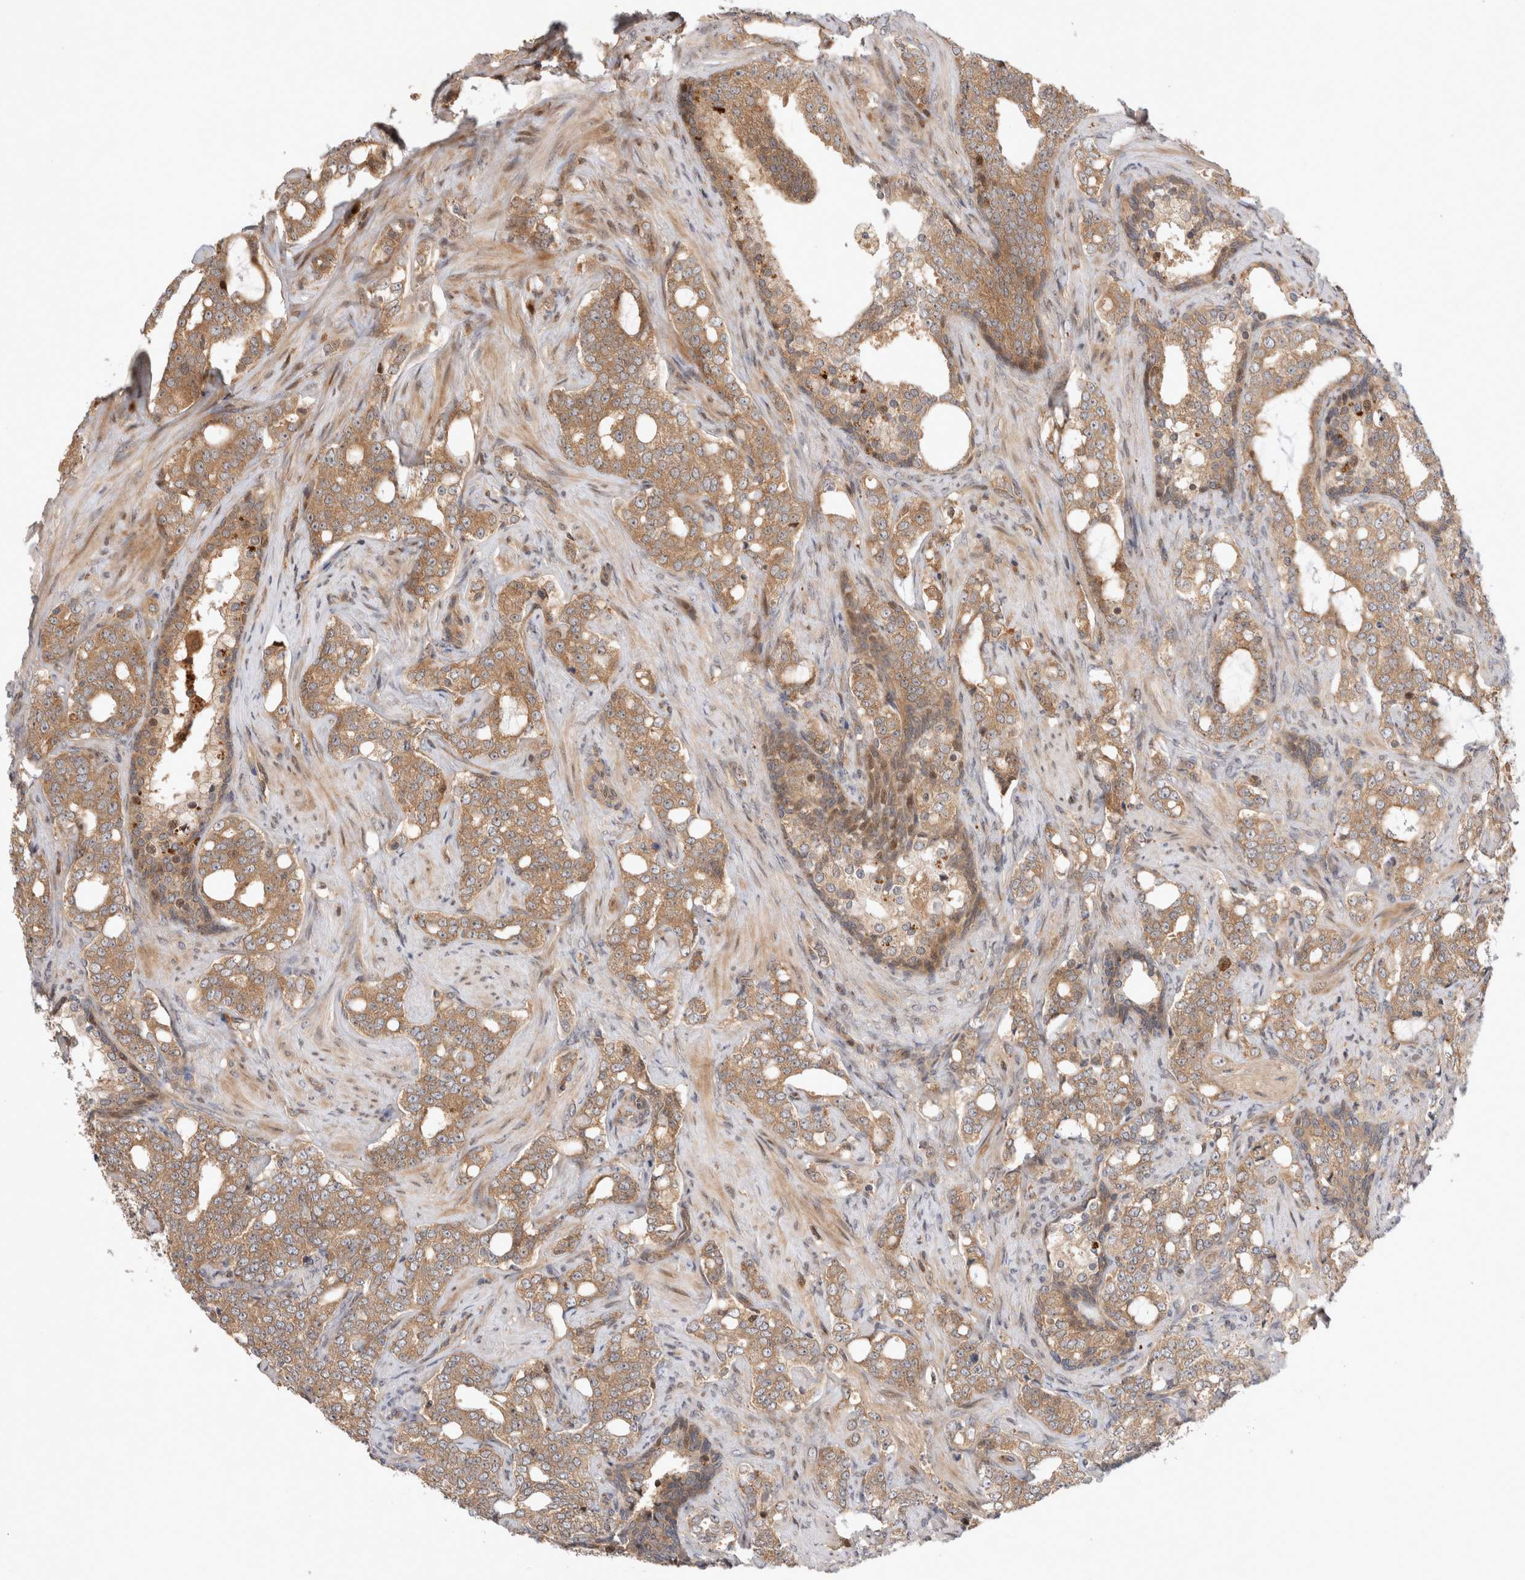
{"staining": {"intensity": "moderate", "quantity": ">75%", "location": "cytoplasmic/membranous"}, "tissue": "prostate cancer", "cell_type": "Tumor cells", "image_type": "cancer", "snomed": [{"axis": "morphology", "description": "Adenocarcinoma, High grade"}, {"axis": "topography", "description": "Prostate"}], "caption": "This is a photomicrograph of IHC staining of prostate cancer, which shows moderate staining in the cytoplasmic/membranous of tumor cells.", "gene": "HTT", "patient": {"sex": "male", "age": 64}}